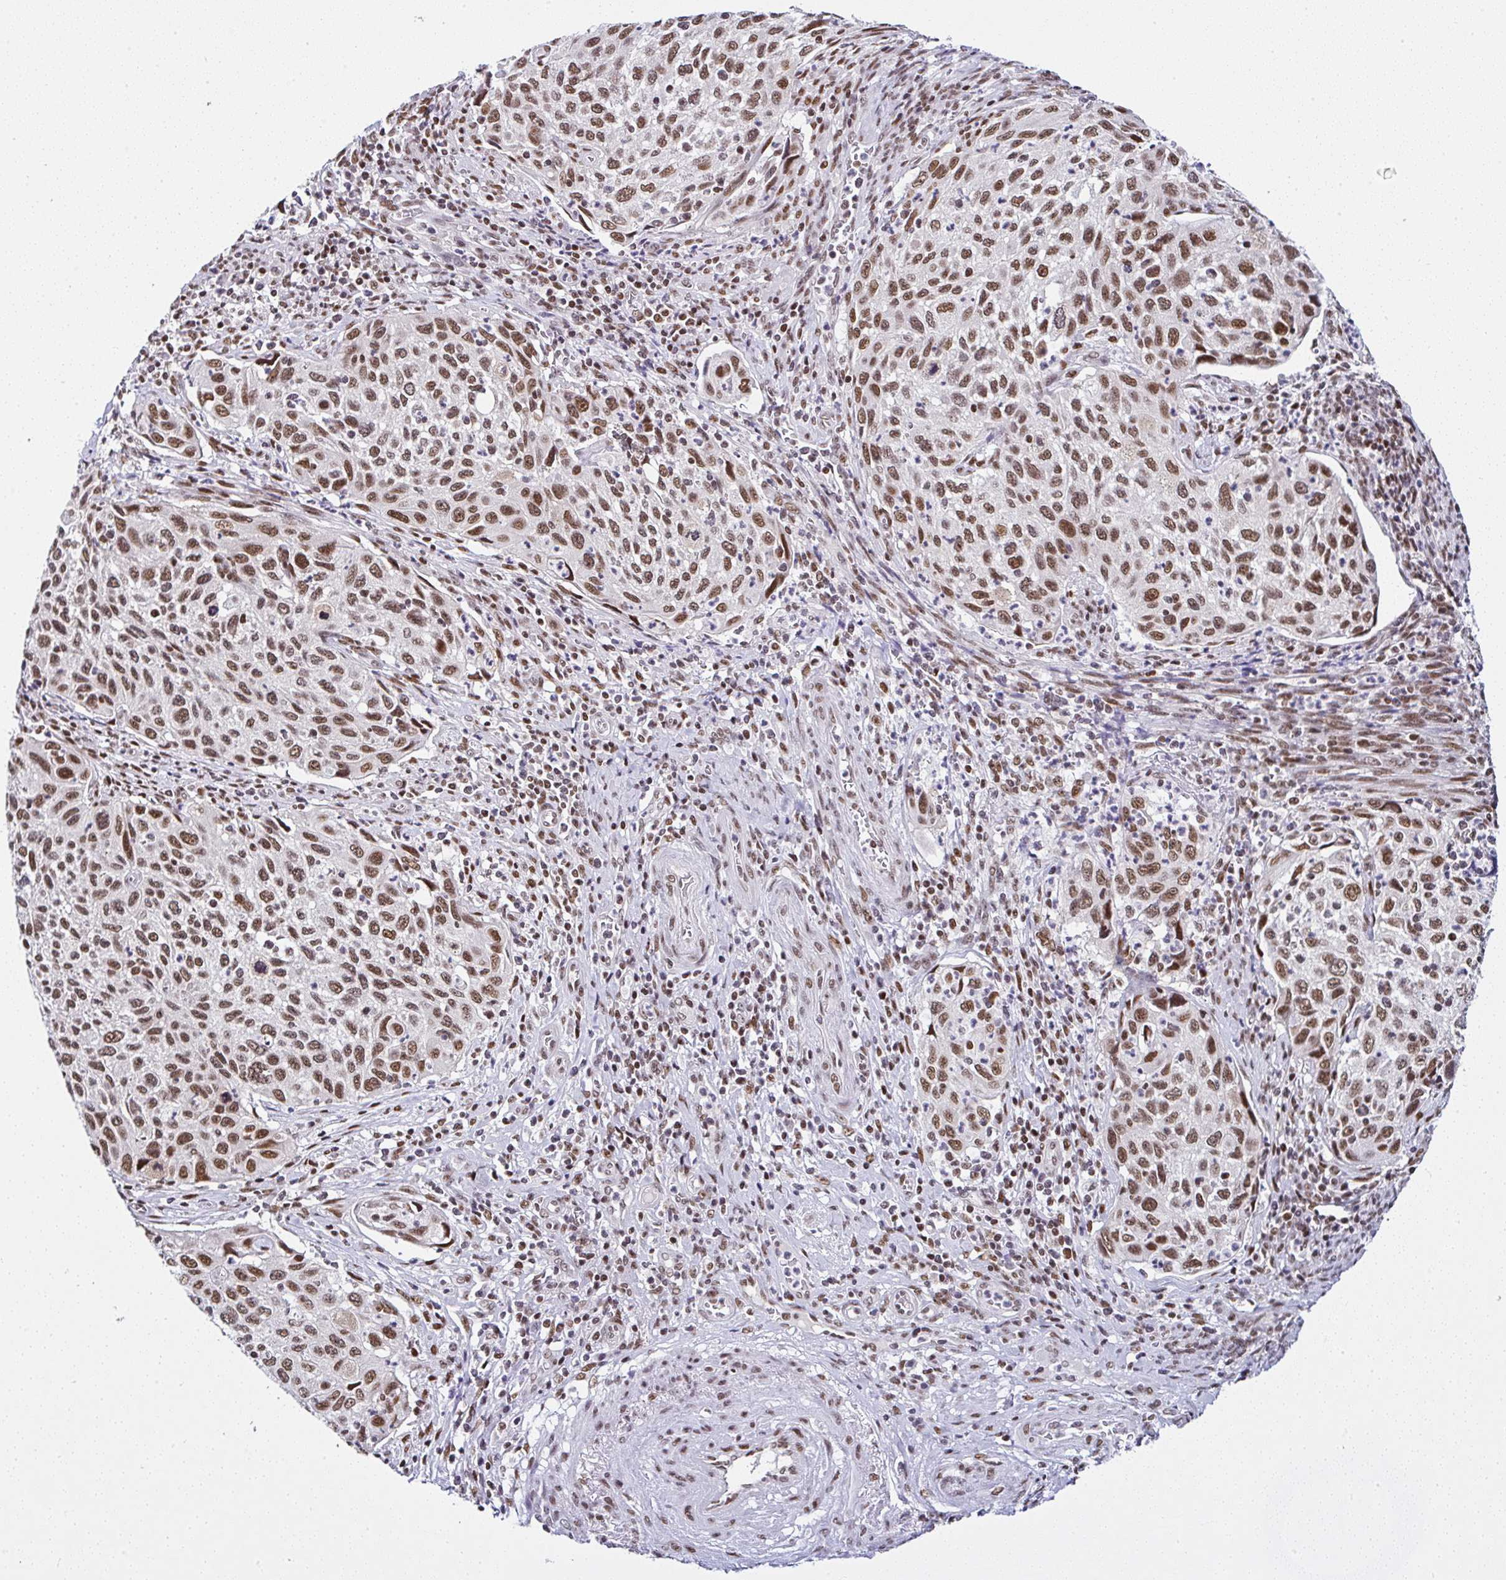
{"staining": {"intensity": "moderate", "quantity": ">75%", "location": "nuclear"}, "tissue": "cervical cancer", "cell_type": "Tumor cells", "image_type": "cancer", "snomed": [{"axis": "morphology", "description": "Squamous cell carcinoma, NOS"}, {"axis": "topography", "description": "Cervix"}], "caption": "Protein expression analysis of human squamous cell carcinoma (cervical) reveals moderate nuclear positivity in about >75% of tumor cells.", "gene": "DR1", "patient": {"sex": "female", "age": 70}}